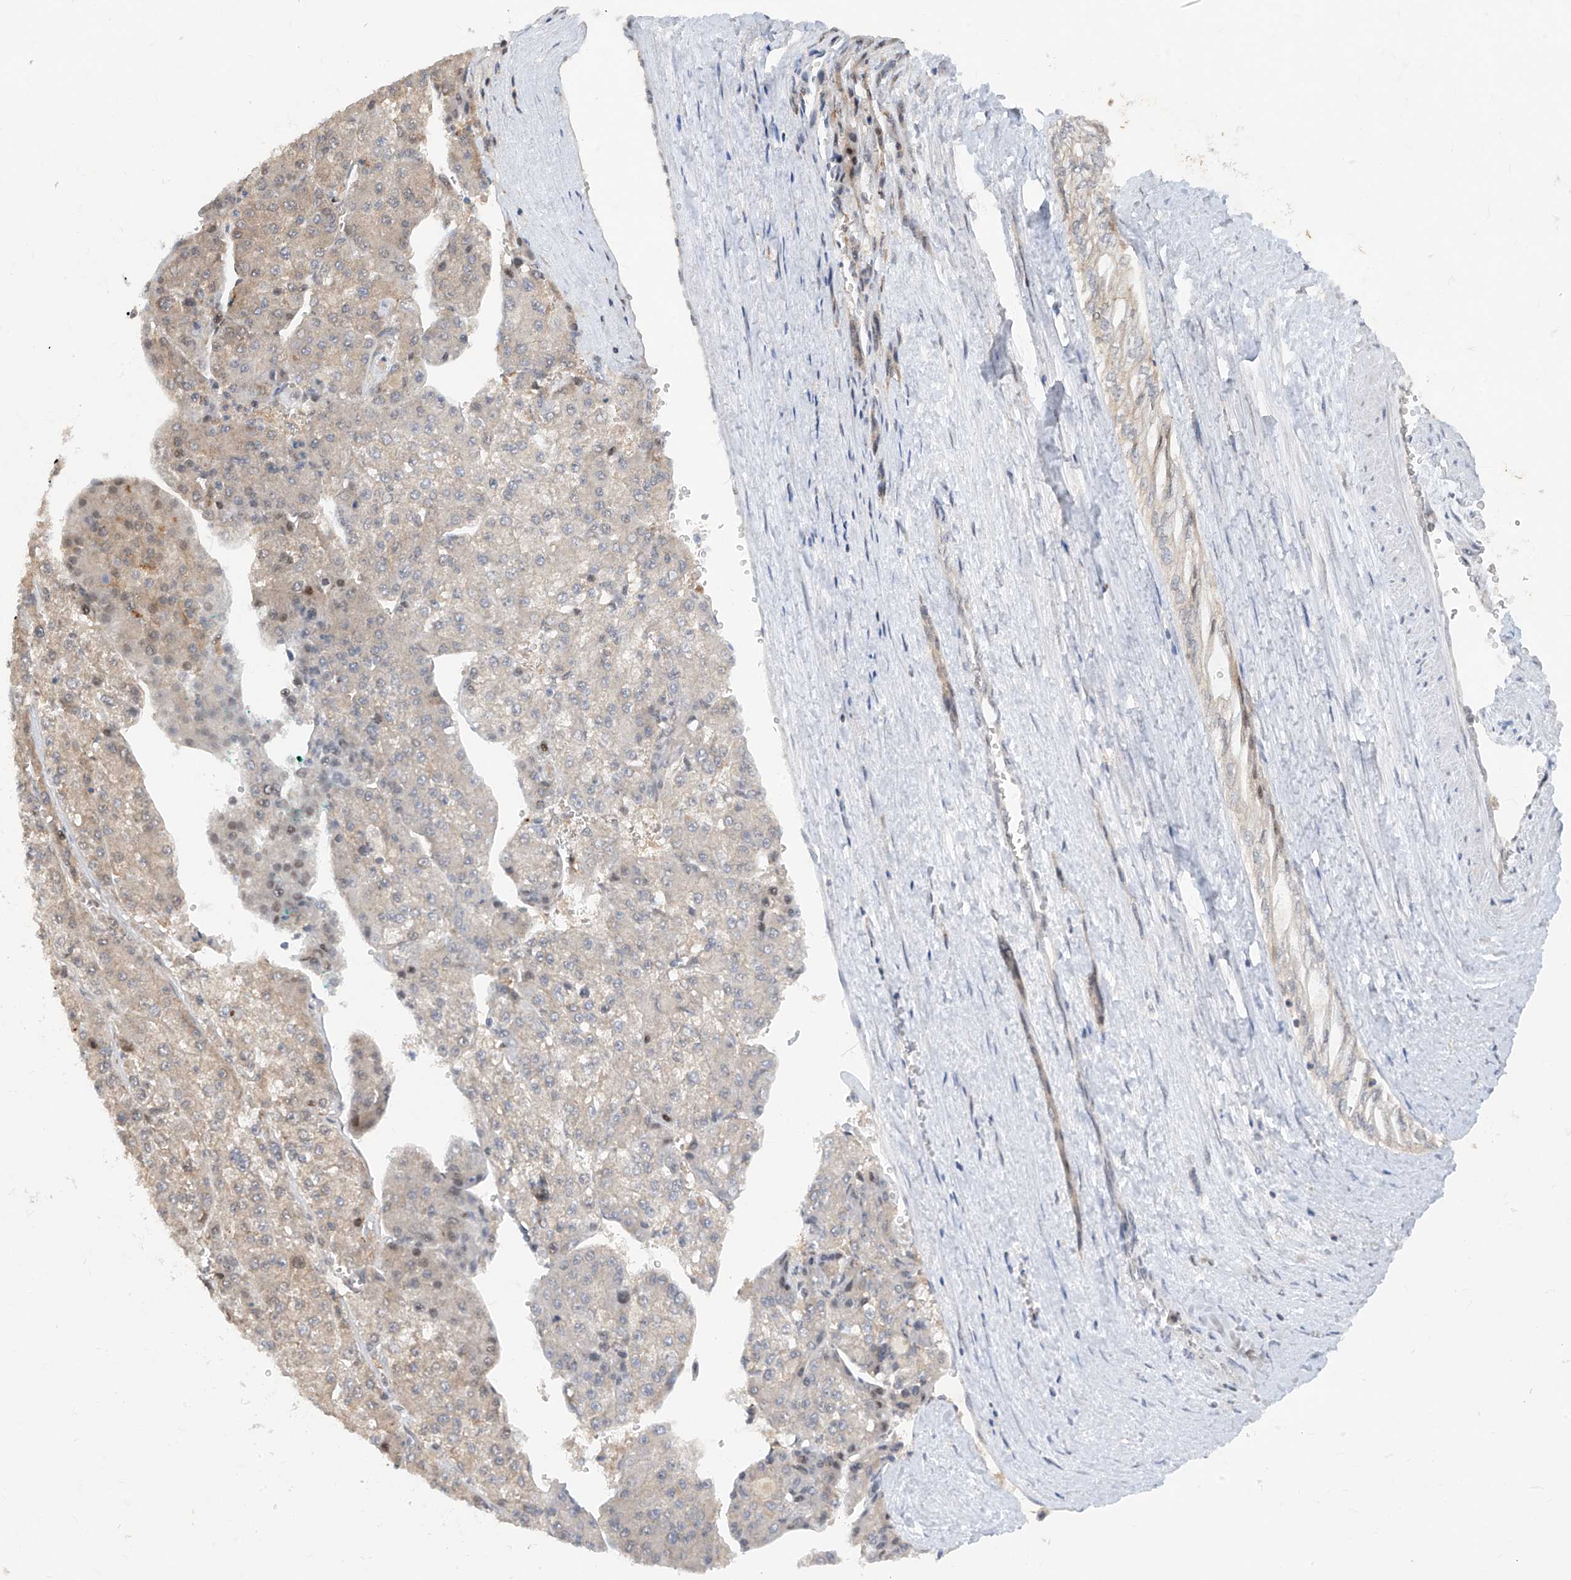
{"staining": {"intensity": "weak", "quantity": "<25%", "location": "cytoplasmic/membranous"}, "tissue": "liver cancer", "cell_type": "Tumor cells", "image_type": "cancer", "snomed": [{"axis": "morphology", "description": "Carcinoma, Hepatocellular, NOS"}, {"axis": "topography", "description": "Liver"}], "caption": "This is an immunohistochemistry histopathology image of hepatocellular carcinoma (liver). There is no positivity in tumor cells.", "gene": "ZNF358", "patient": {"sex": "female", "age": 73}}